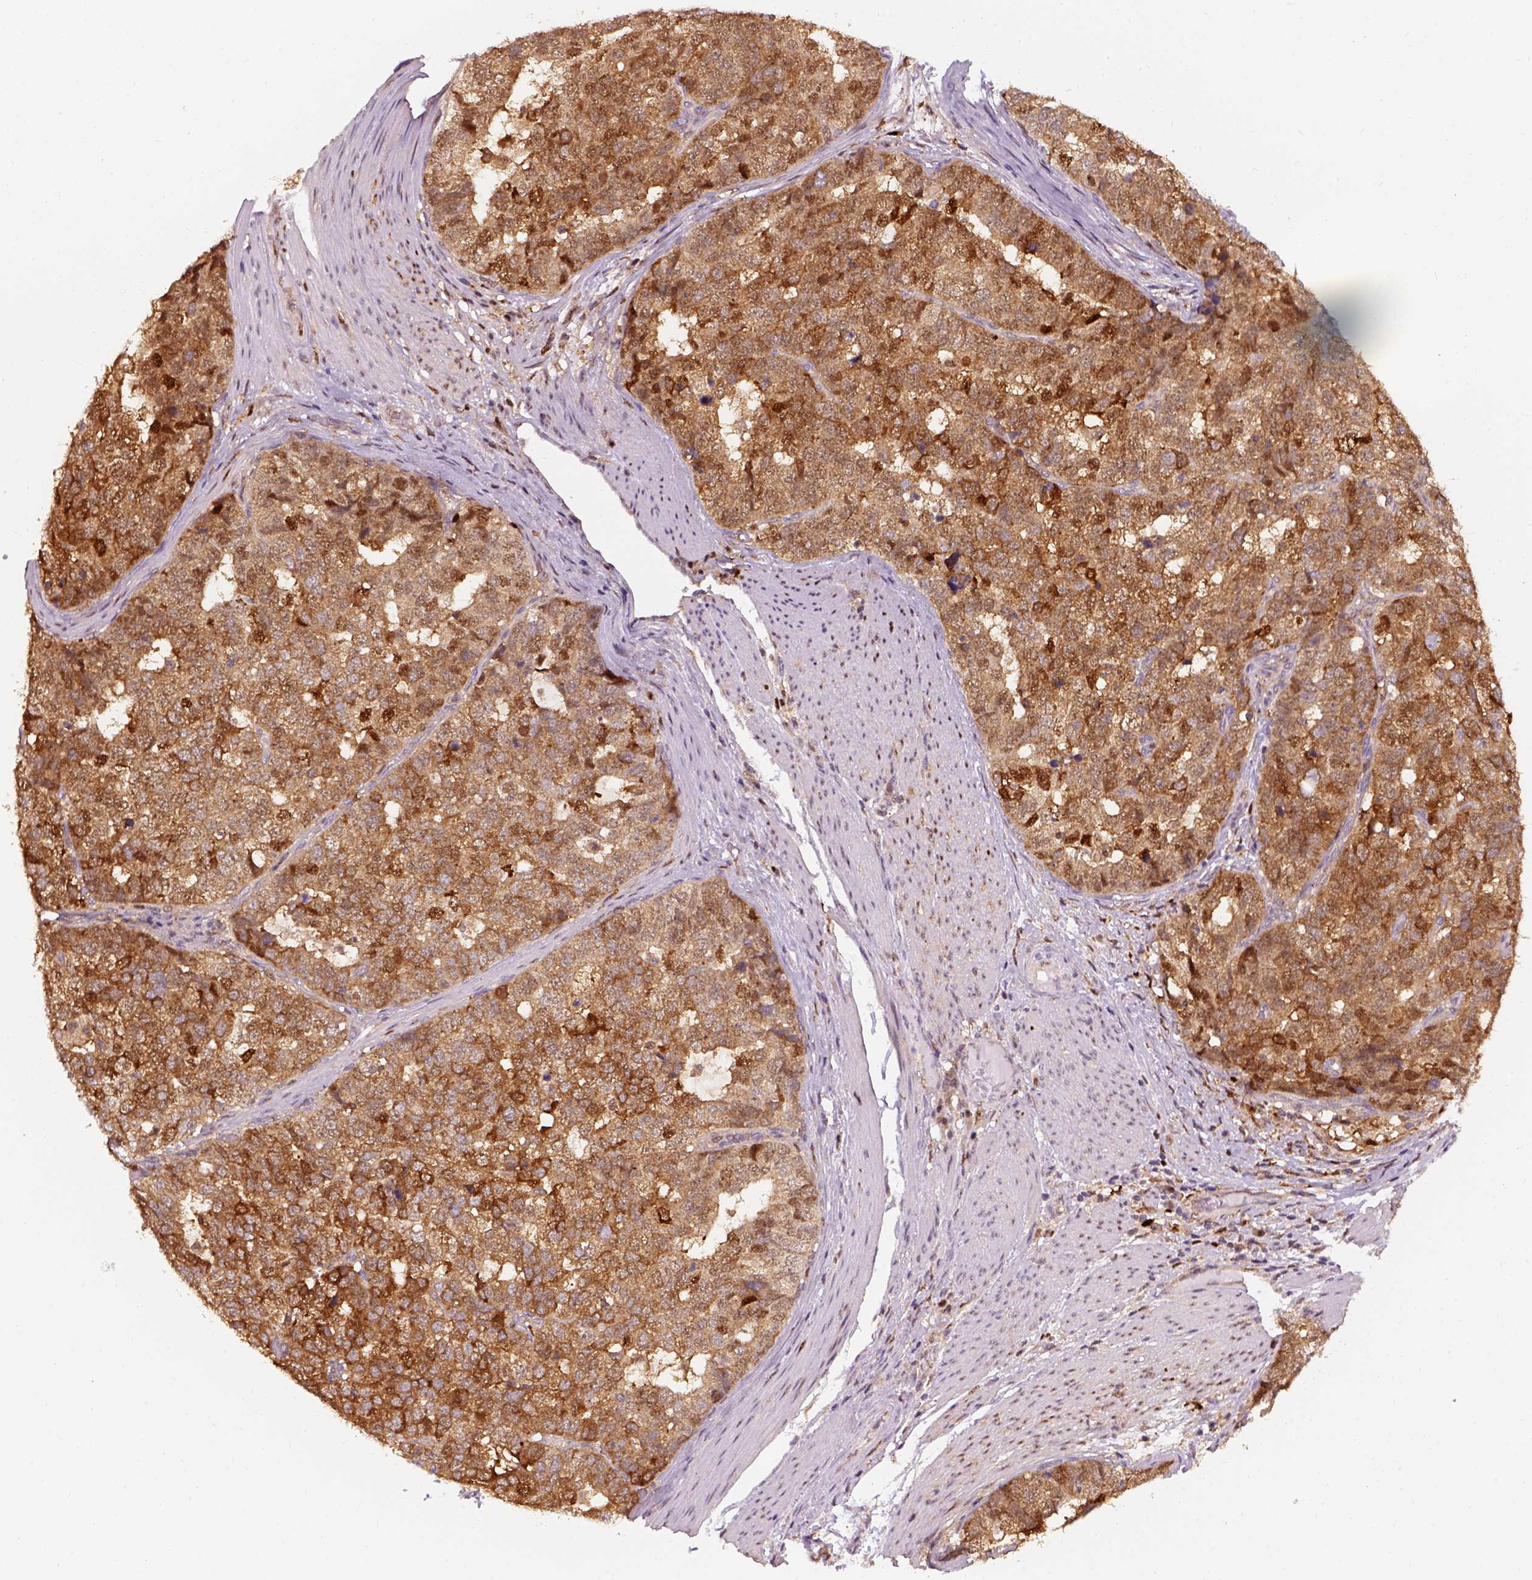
{"staining": {"intensity": "moderate", "quantity": ">75%", "location": "cytoplasmic/membranous"}, "tissue": "stomach cancer", "cell_type": "Tumor cells", "image_type": "cancer", "snomed": [{"axis": "morphology", "description": "Adenocarcinoma, NOS"}, {"axis": "topography", "description": "Stomach"}], "caption": "A brown stain highlights moderate cytoplasmic/membranous staining of a protein in stomach cancer tumor cells. (Brightfield microscopy of DAB IHC at high magnification).", "gene": "SQSTM1", "patient": {"sex": "male", "age": 69}}